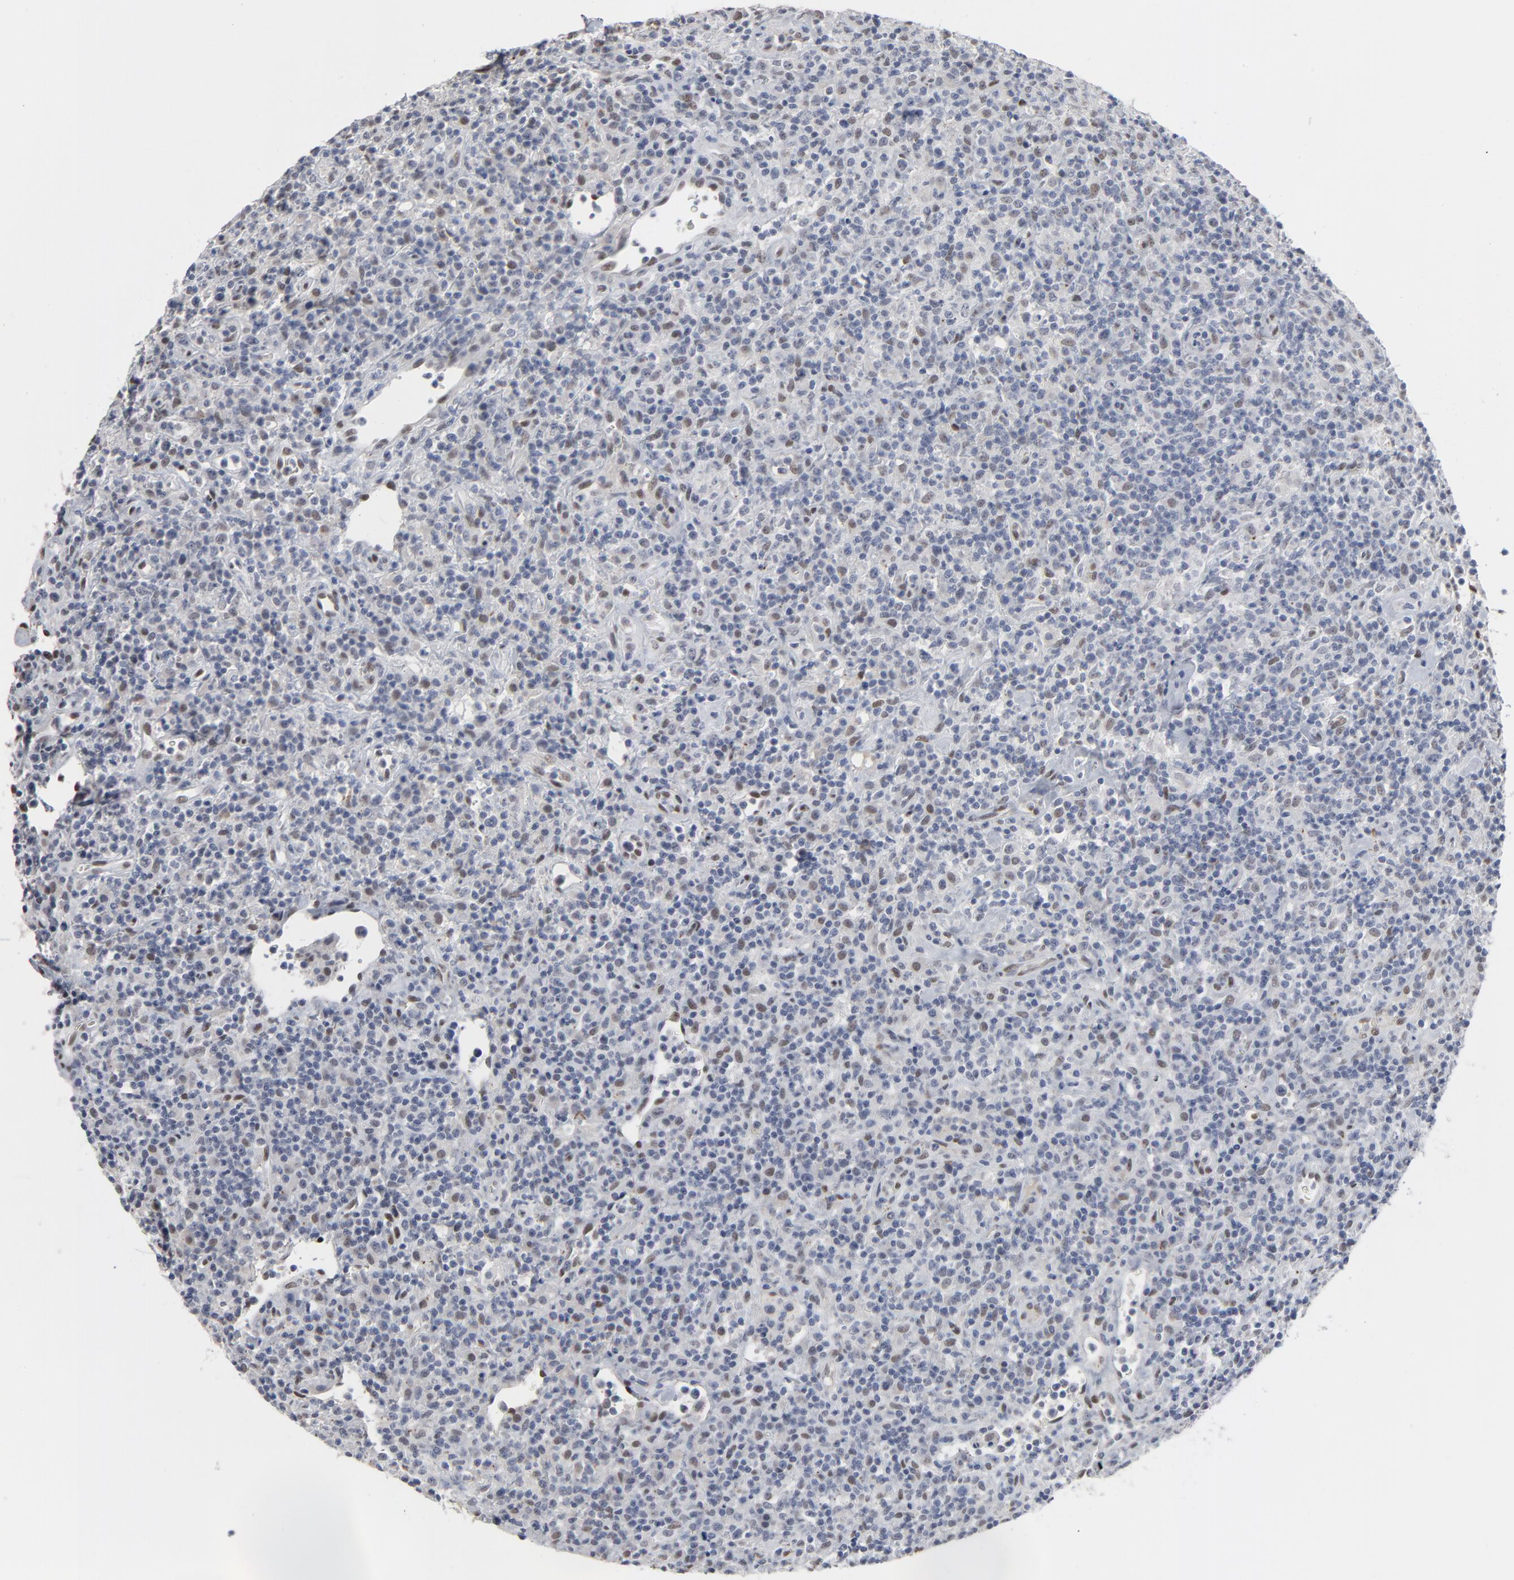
{"staining": {"intensity": "negative", "quantity": "none", "location": "none"}, "tissue": "lymphoma", "cell_type": "Tumor cells", "image_type": "cancer", "snomed": [{"axis": "morphology", "description": "Hodgkin's disease, NOS"}, {"axis": "topography", "description": "Lymph node"}], "caption": "Immunohistochemistry micrograph of human Hodgkin's disease stained for a protein (brown), which demonstrates no staining in tumor cells.", "gene": "ATF7", "patient": {"sex": "male", "age": 65}}